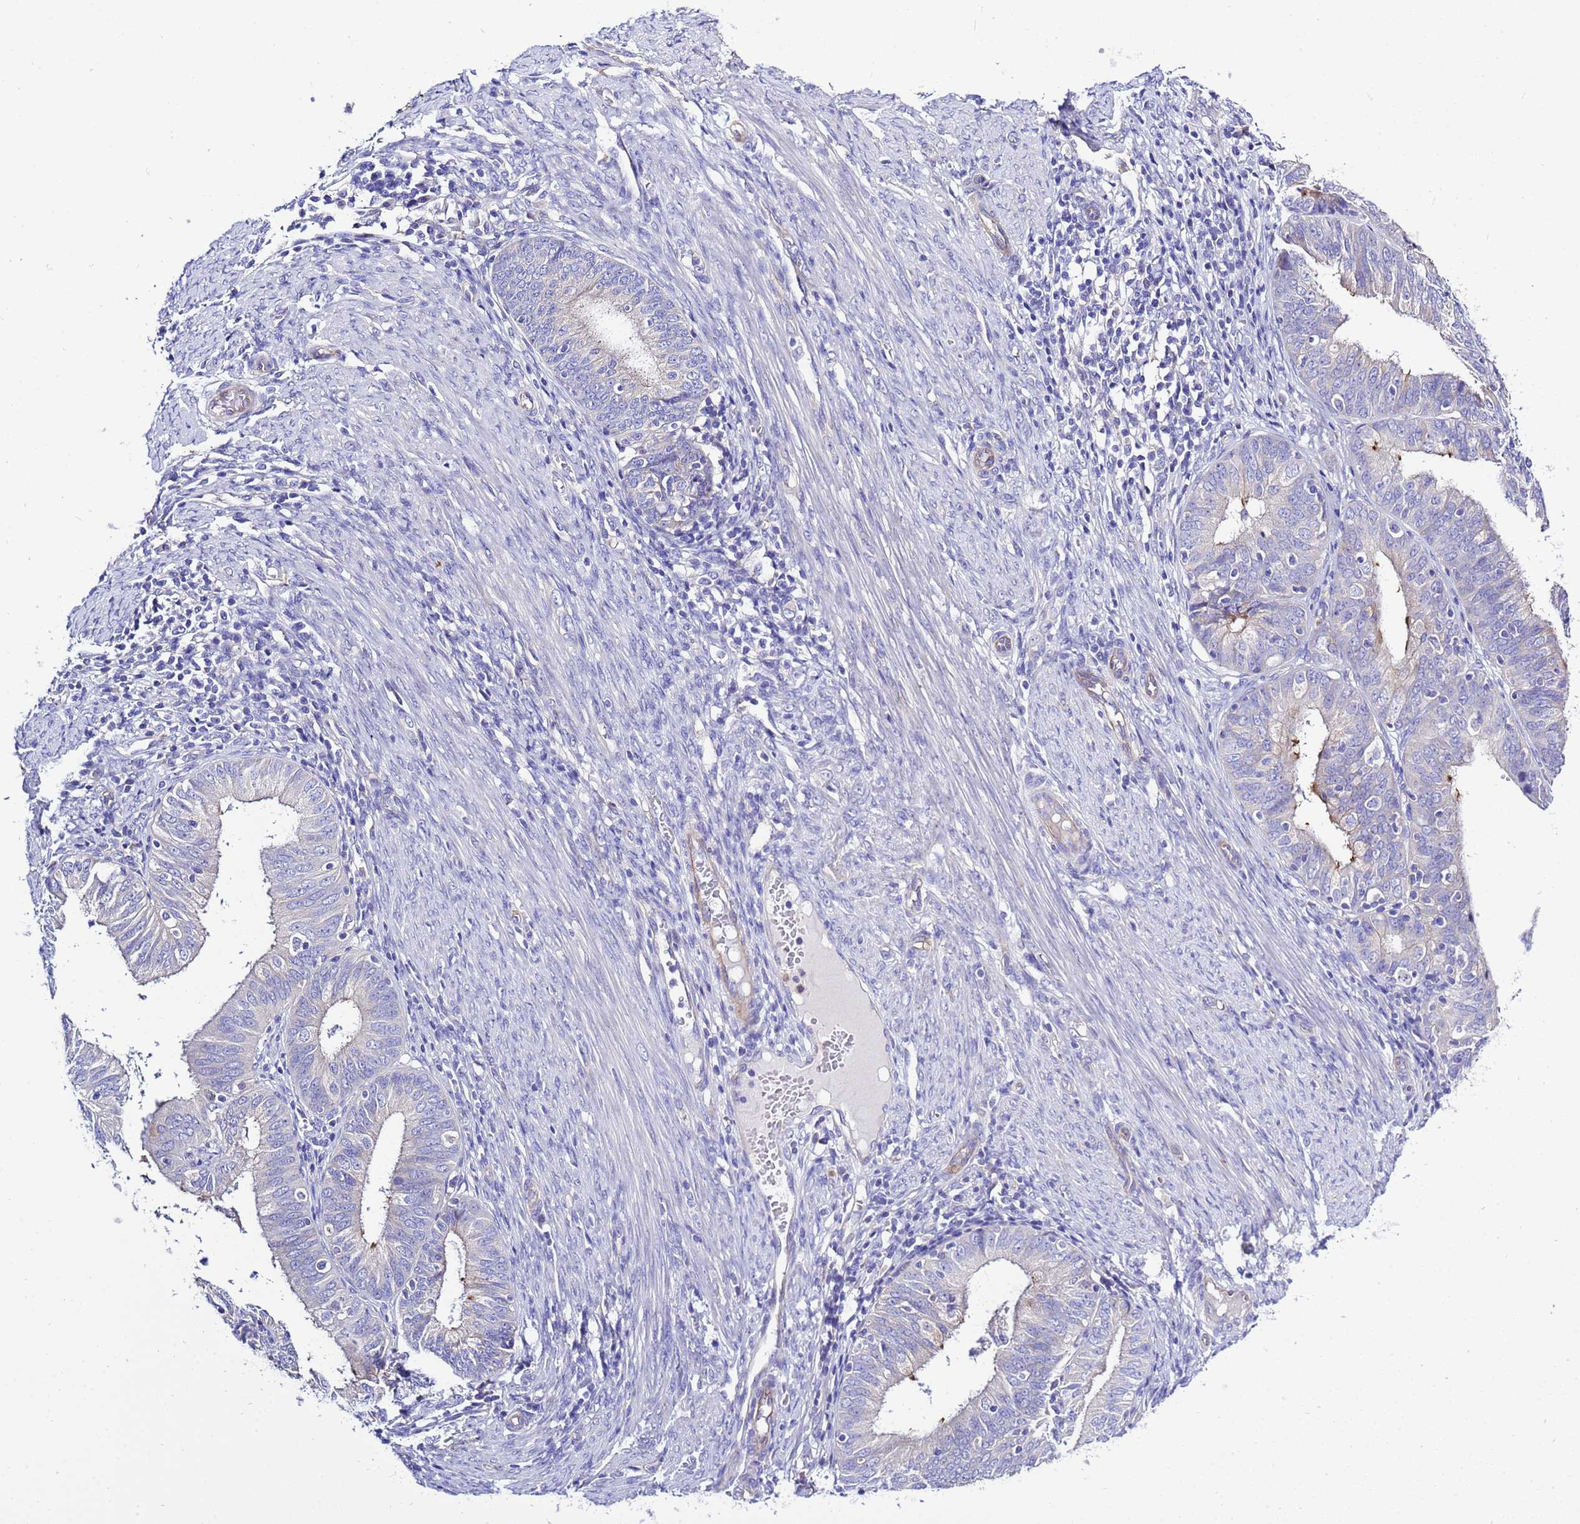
{"staining": {"intensity": "negative", "quantity": "none", "location": "none"}, "tissue": "endometrial cancer", "cell_type": "Tumor cells", "image_type": "cancer", "snomed": [{"axis": "morphology", "description": "Adenocarcinoma, NOS"}, {"axis": "topography", "description": "Endometrium"}], "caption": "Immunohistochemical staining of human adenocarcinoma (endometrial) displays no significant positivity in tumor cells.", "gene": "KICS2", "patient": {"sex": "female", "age": 51}}